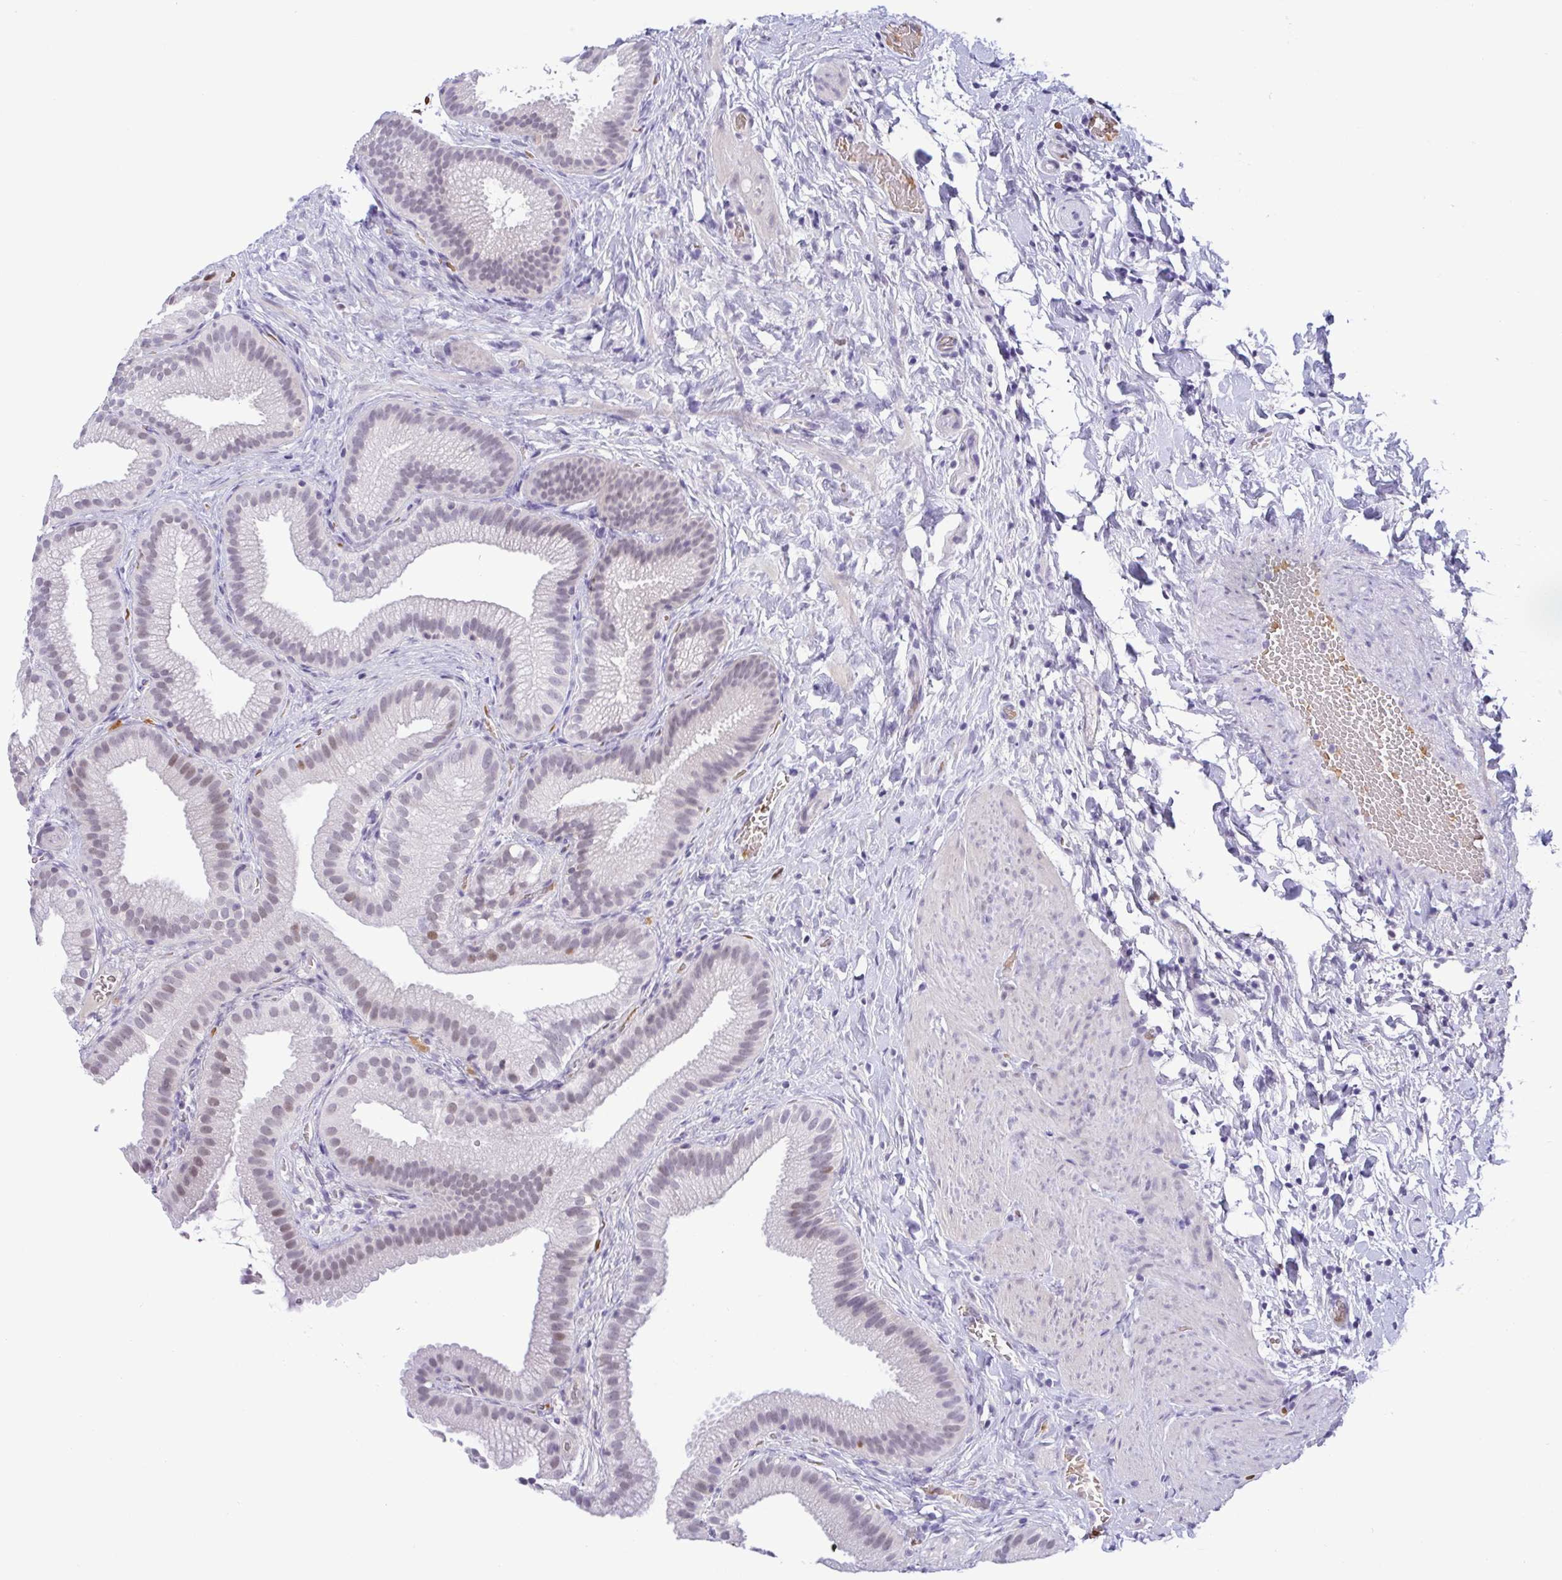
{"staining": {"intensity": "weak", "quantity": "<25%", "location": "nuclear"}, "tissue": "gallbladder", "cell_type": "Glandular cells", "image_type": "normal", "snomed": [{"axis": "morphology", "description": "Normal tissue, NOS"}, {"axis": "topography", "description": "Gallbladder"}], "caption": "Protein analysis of normal gallbladder reveals no significant expression in glandular cells. (Brightfield microscopy of DAB (3,3'-diaminobenzidine) immunohistochemistry at high magnification).", "gene": "TIPIN", "patient": {"sex": "female", "age": 63}}